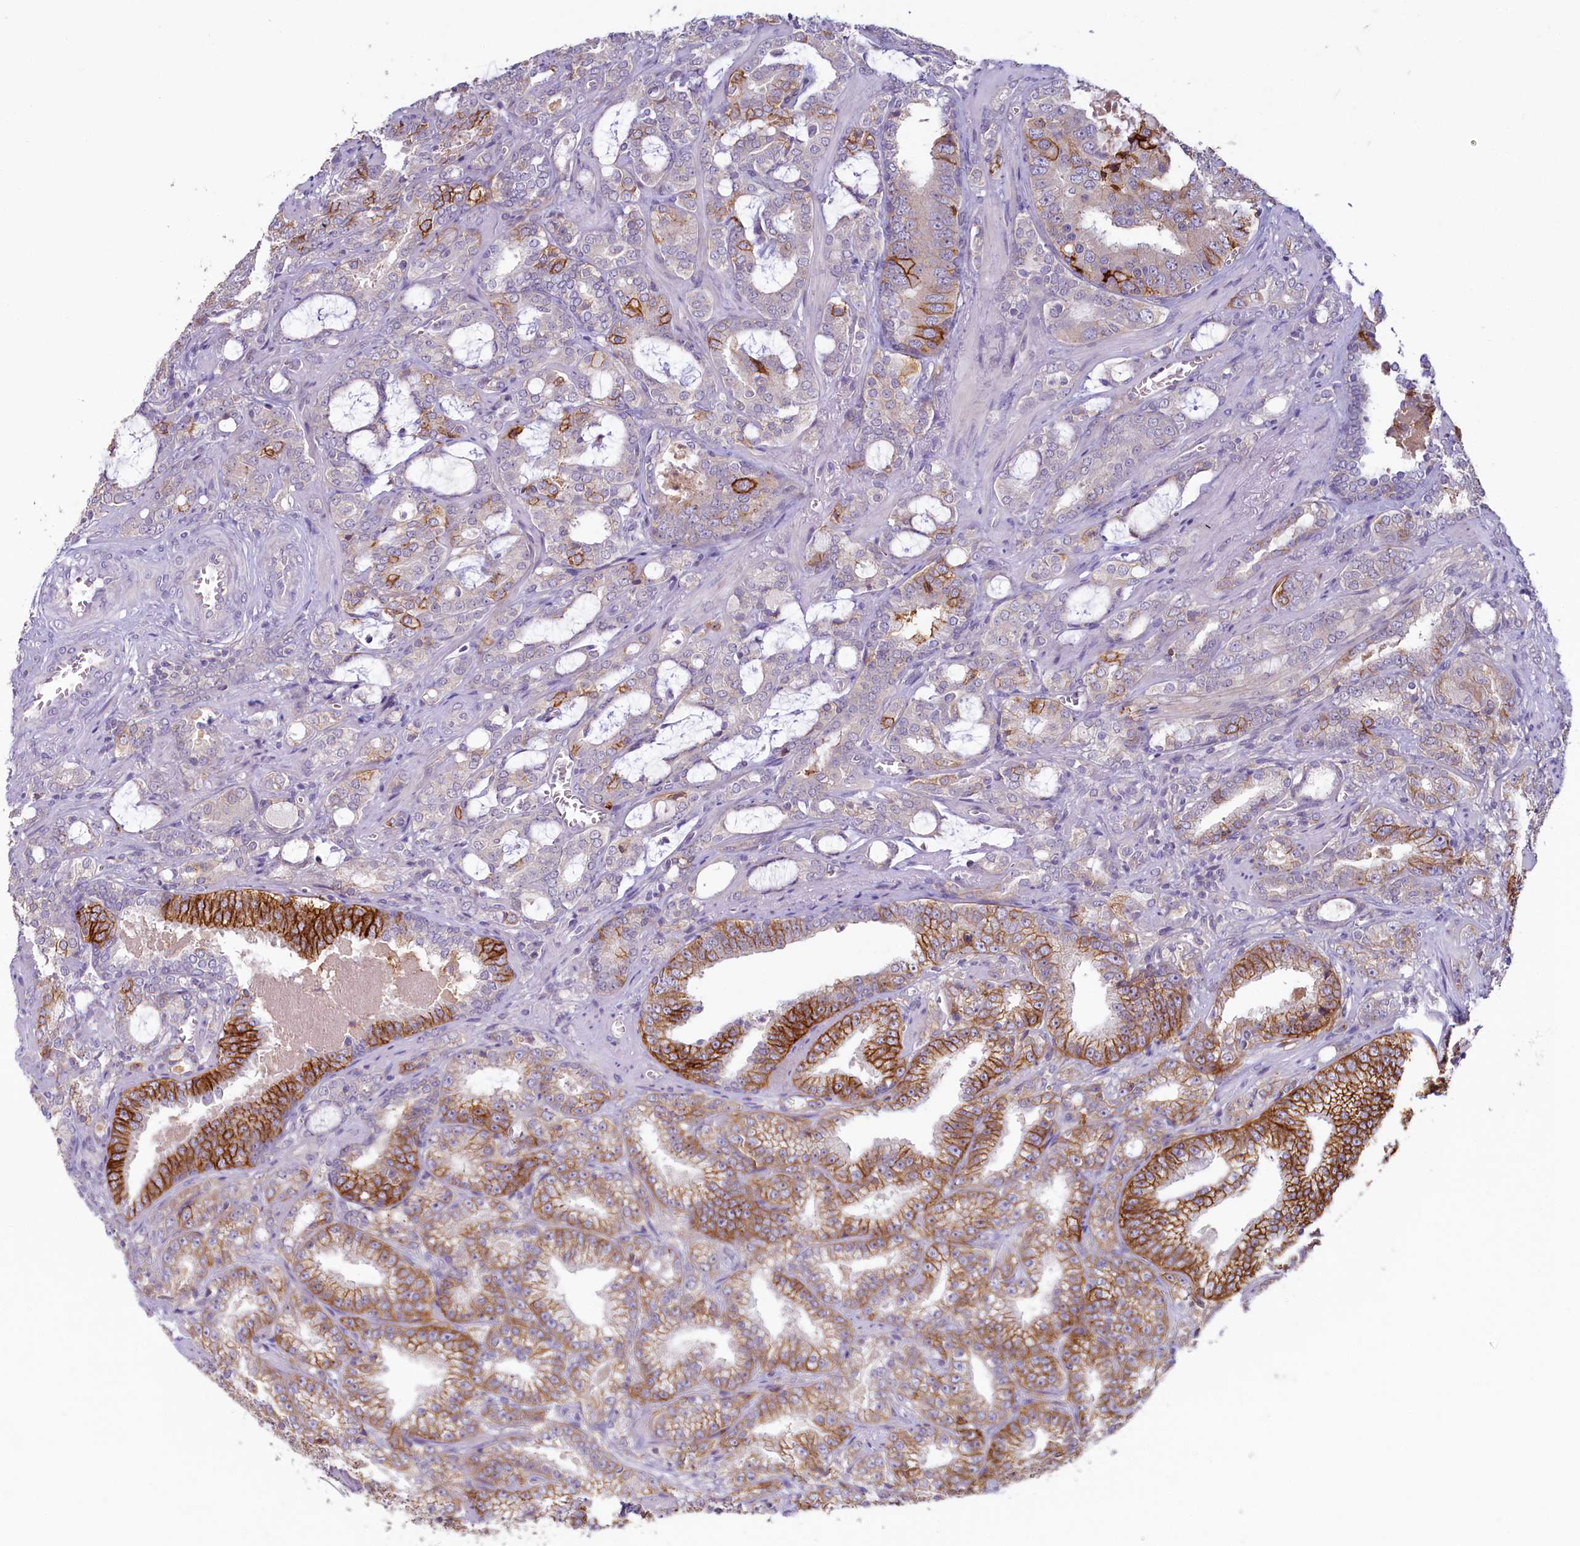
{"staining": {"intensity": "strong", "quantity": "25%-75%", "location": "cytoplasmic/membranous"}, "tissue": "prostate cancer", "cell_type": "Tumor cells", "image_type": "cancer", "snomed": [{"axis": "morphology", "description": "Adenocarcinoma, High grade"}, {"axis": "topography", "description": "Prostate and seminal vesicle, NOS"}], "caption": "Immunohistochemical staining of prostate cancer displays strong cytoplasmic/membranous protein positivity in approximately 25%-75% of tumor cells.", "gene": "PDE6D", "patient": {"sex": "male", "age": 67}}